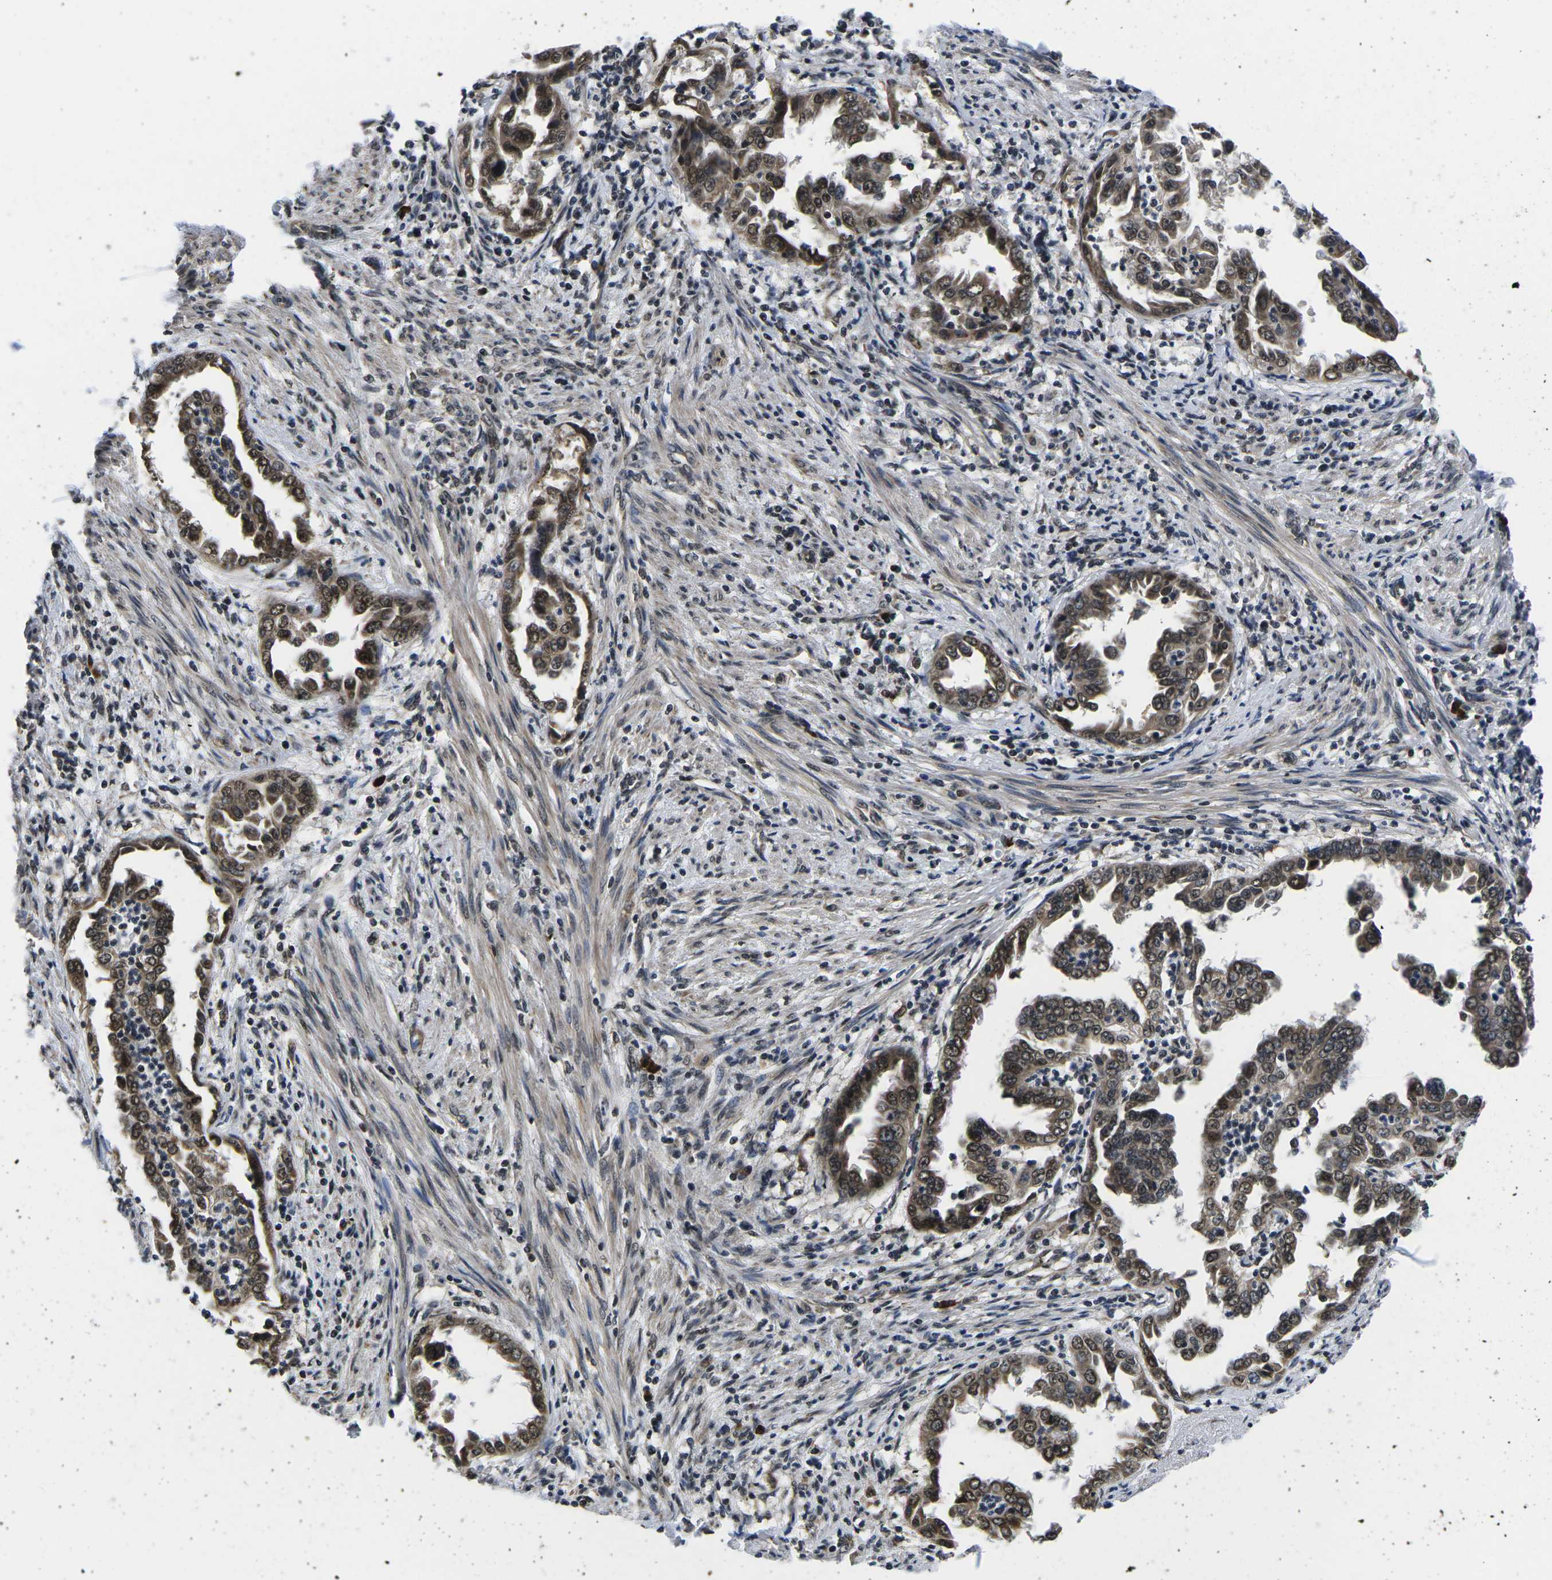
{"staining": {"intensity": "moderate", "quantity": ">75%", "location": "cytoplasmic/membranous,nuclear"}, "tissue": "endometrial cancer", "cell_type": "Tumor cells", "image_type": "cancer", "snomed": [{"axis": "morphology", "description": "Adenocarcinoma, NOS"}, {"axis": "topography", "description": "Endometrium"}], "caption": "A histopathology image showing moderate cytoplasmic/membranous and nuclear expression in approximately >75% of tumor cells in endometrial cancer, as visualized by brown immunohistochemical staining.", "gene": "CCNE1", "patient": {"sex": "female", "age": 85}}